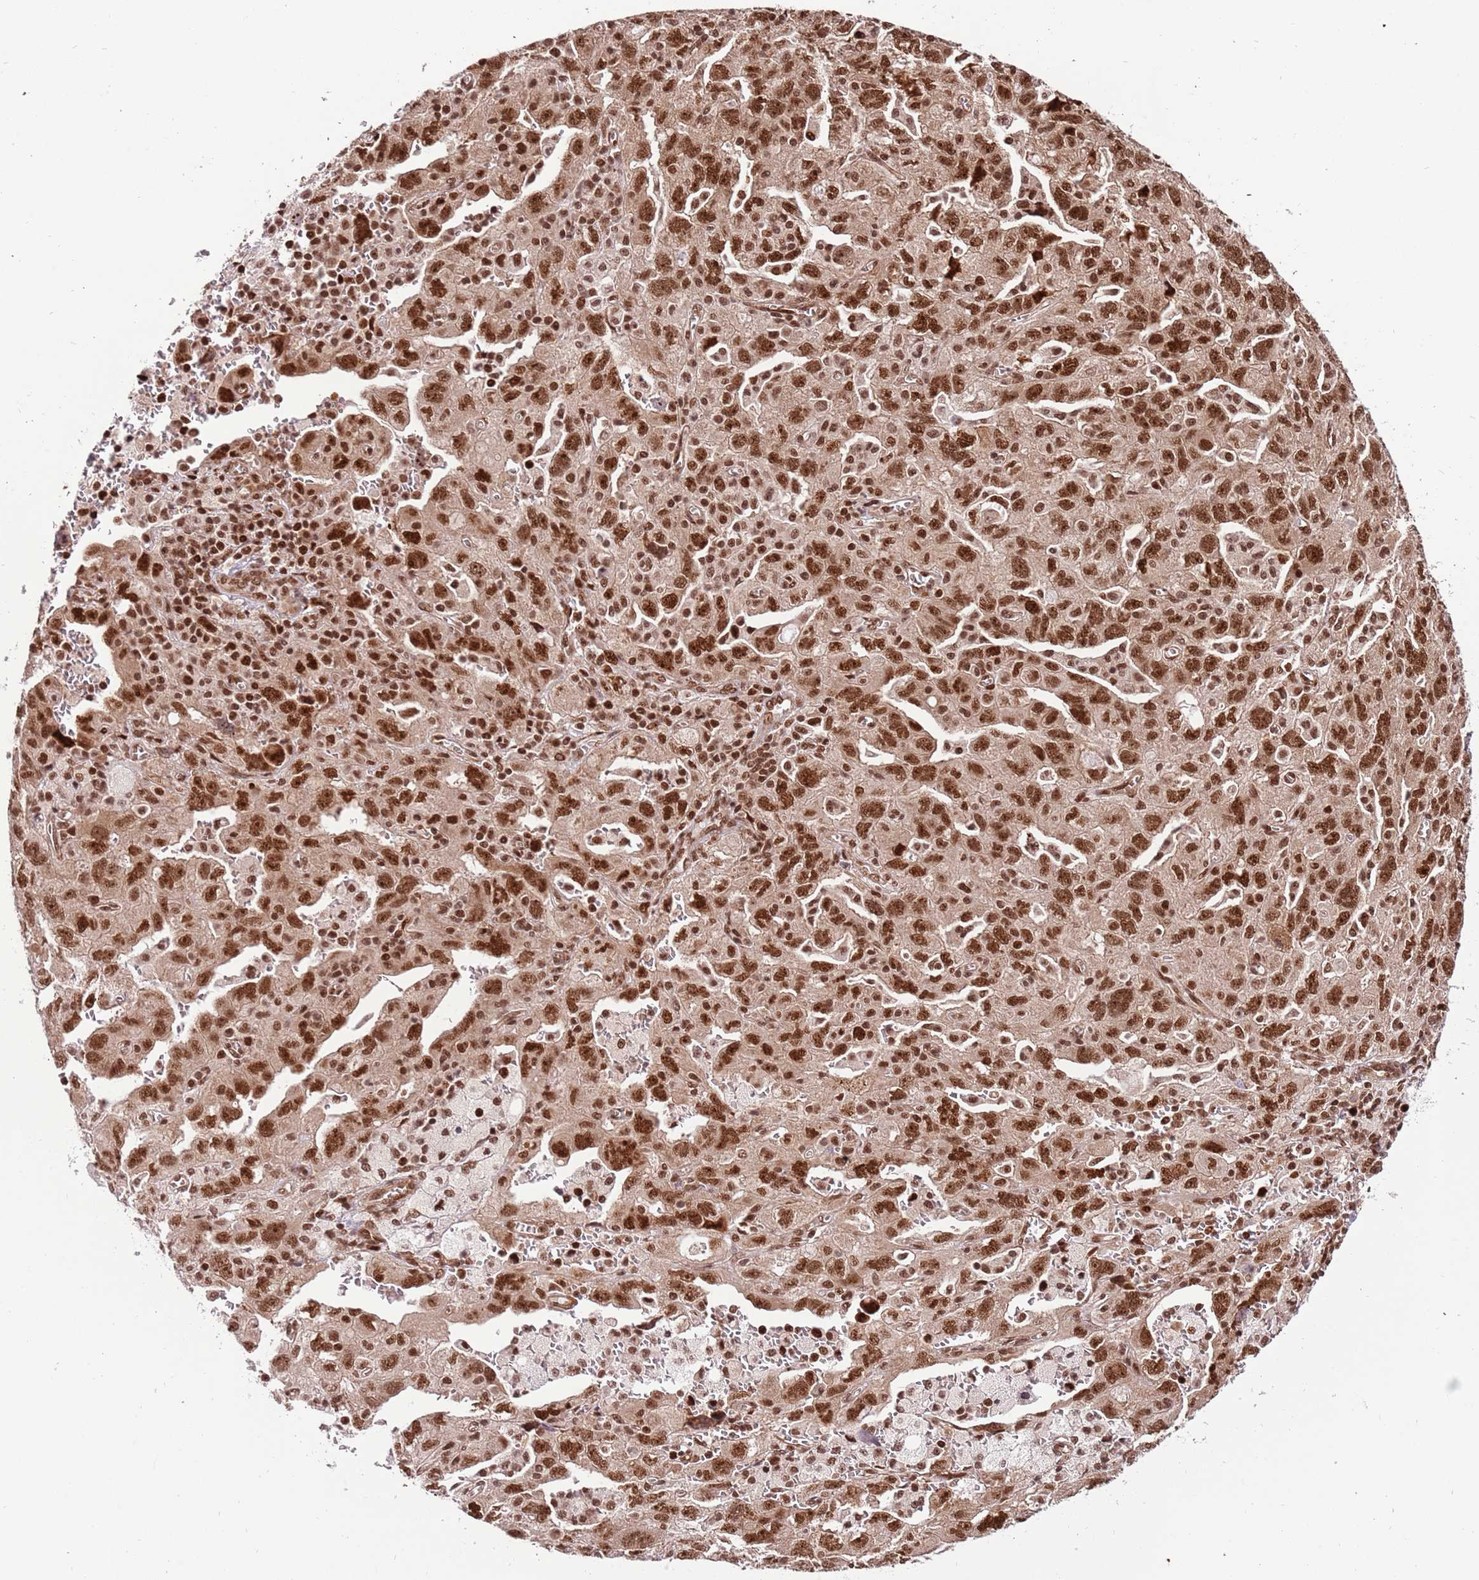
{"staining": {"intensity": "strong", "quantity": ">75%", "location": "nuclear"}, "tissue": "ovarian cancer", "cell_type": "Tumor cells", "image_type": "cancer", "snomed": [{"axis": "morphology", "description": "Carcinoma, NOS"}, {"axis": "morphology", "description": "Cystadenocarcinoma, serous, NOS"}, {"axis": "topography", "description": "Ovary"}], "caption": "Protein expression by immunohistochemistry demonstrates strong nuclear expression in about >75% of tumor cells in ovarian serous cystadenocarcinoma.", "gene": "RIF1", "patient": {"sex": "female", "age": 69}}